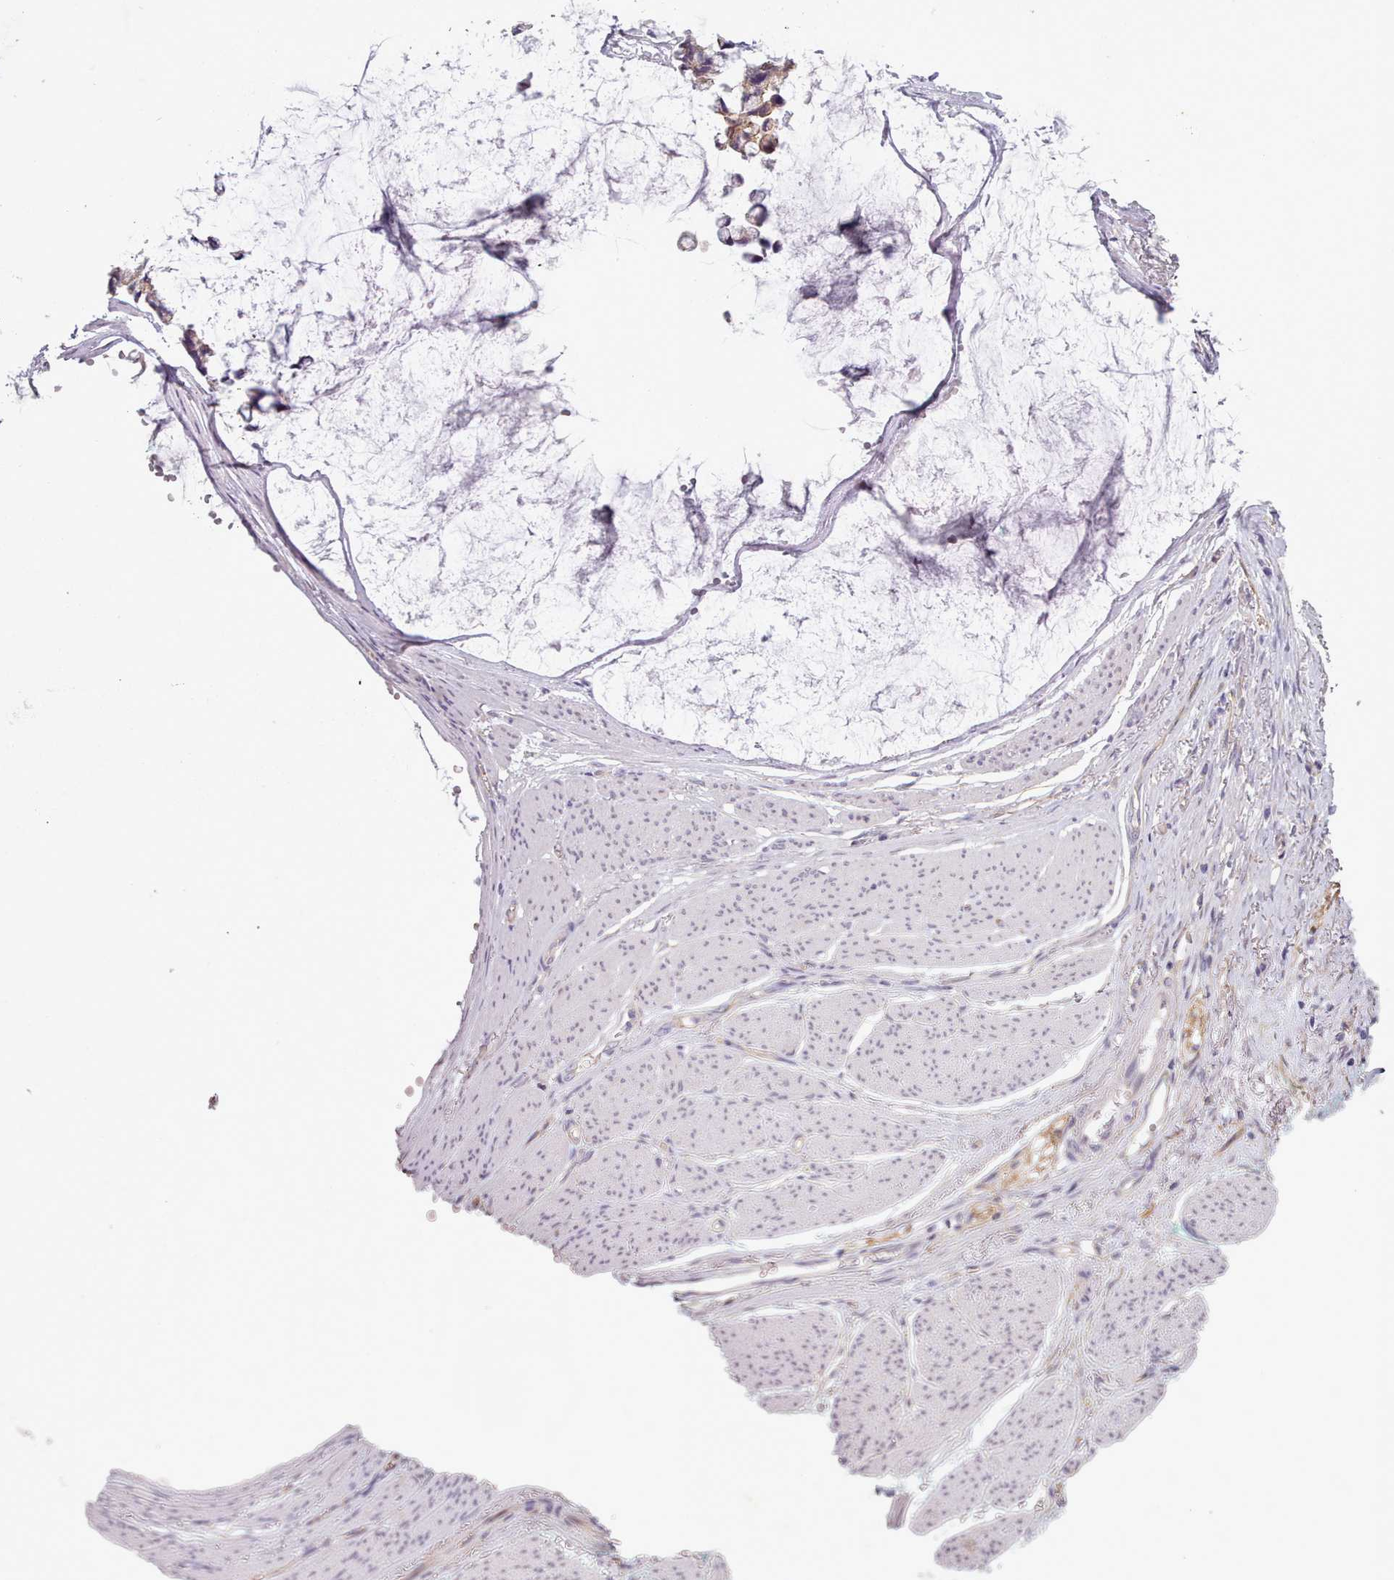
{"staining": {"intensity": "weak", "quantity": "<25%", "location": "cytoplasmic/membranous"}, "tissue": "stomach cancer", "cell_type": "Tumor cells", "image_type": "cancer", "snomed": [{"axis": "morphology", "description": "Adenocarcinoma, NOS"}, {"axis": "topography", "description": "Stomach"}], "caption": "The immunohistochemistry photomicrograph has no significant positivity in tumor cells of stomach cancer (adenocarcinoma) tissue.", "gene": "PLD4", "patient": {"sex": "female", "age": 81}}